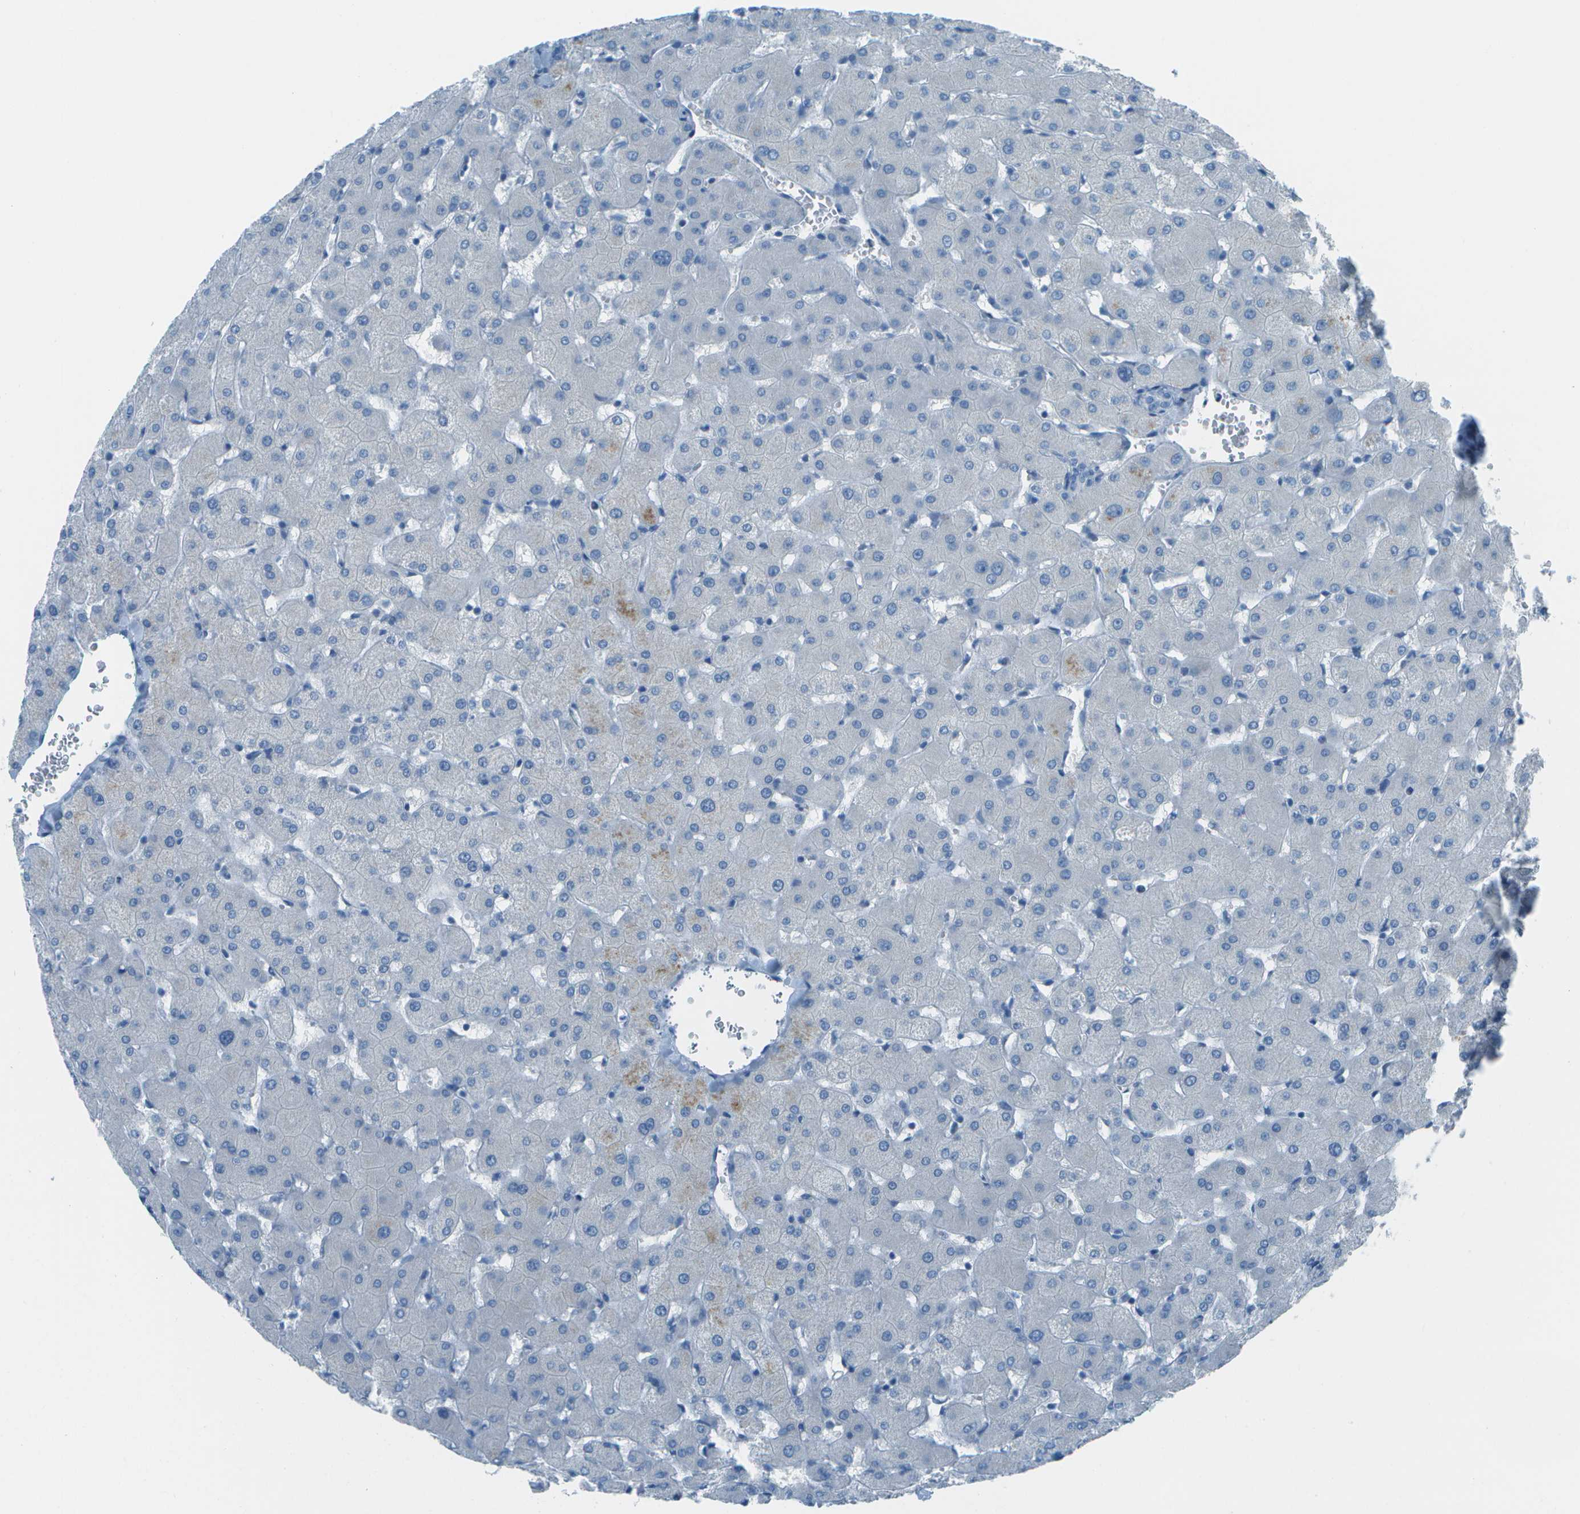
{"staining": {"intensity": "negative", "quantity": "none", "location": "none"}, "tissue": "liver", "cell_type": "Cholangiocytes", "image_type": "normal", "snomed": [{"axis": "morphology", "description": "Normal tissue, NOS"}, {"axis": "topography", "description": "Liver"}], "caption": "Micrograph shows no protein positivity in cholangiocytes of unremarkable liver. The staining was performed using DAB (3,3'-diaminobenzidine) to visualize the protein expression in brown, while the nuclei were stained in blue with hematoxylin (Magnification: 20x).", "gene": "FGF1", "patient": {"sex": "female", "age": 63}}